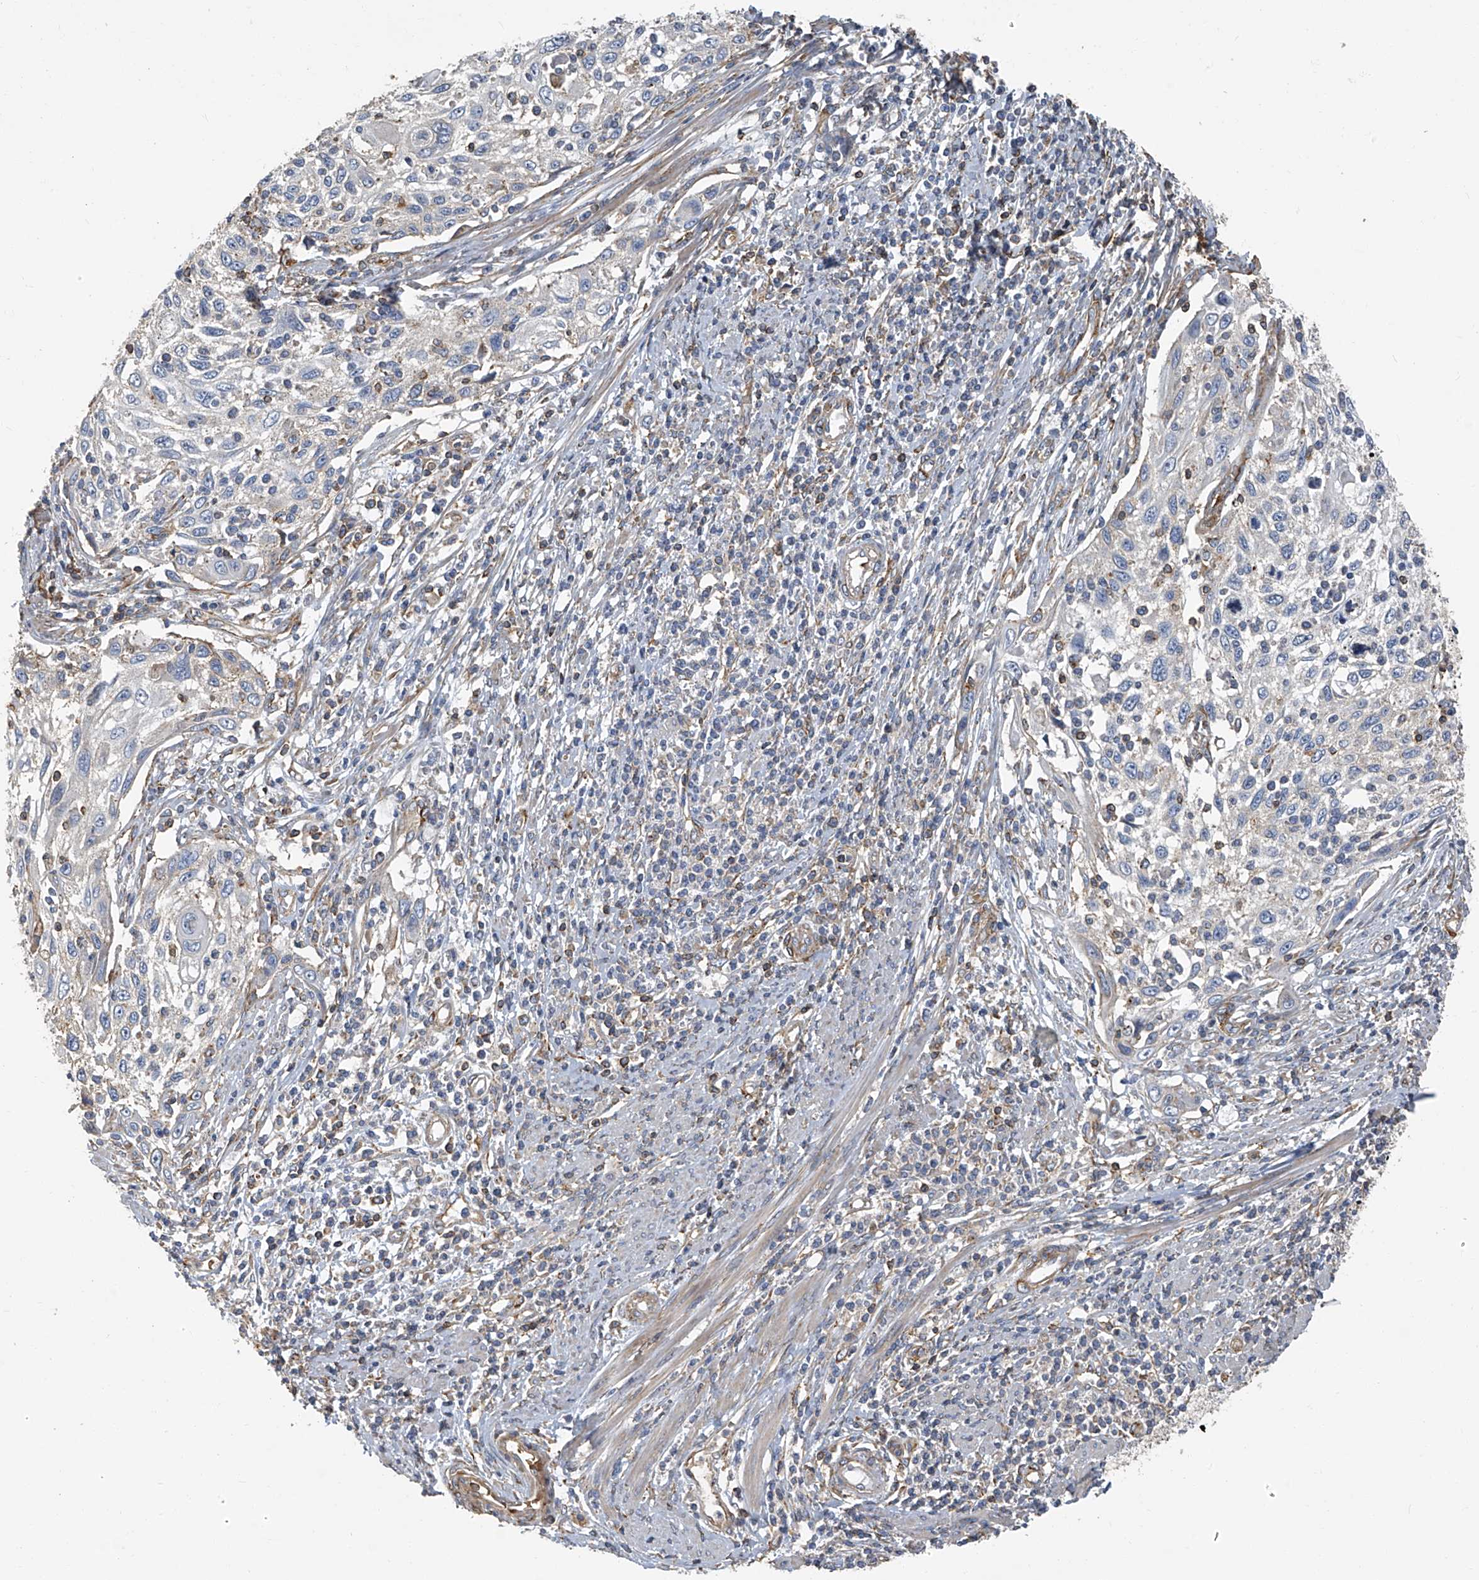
{"staining": {"intensity": "negative", "quantity": "none", "location": "none"}, "tissue": "cervical cancer", "cell_type": "Tumor cells", "image_type": "cancer", "snomed": [{"axis": "morphology", "description": "Squamous cell carcinoma, NOS"}, {"axis": "topography", "description": "Cervix"}], "caption": "Immunohistochemical staining of cervical cancer reveals no significant staining in tumor cells.", "gene": "SEPTIN7", "patient": {"sex": "female", "age": 70}}